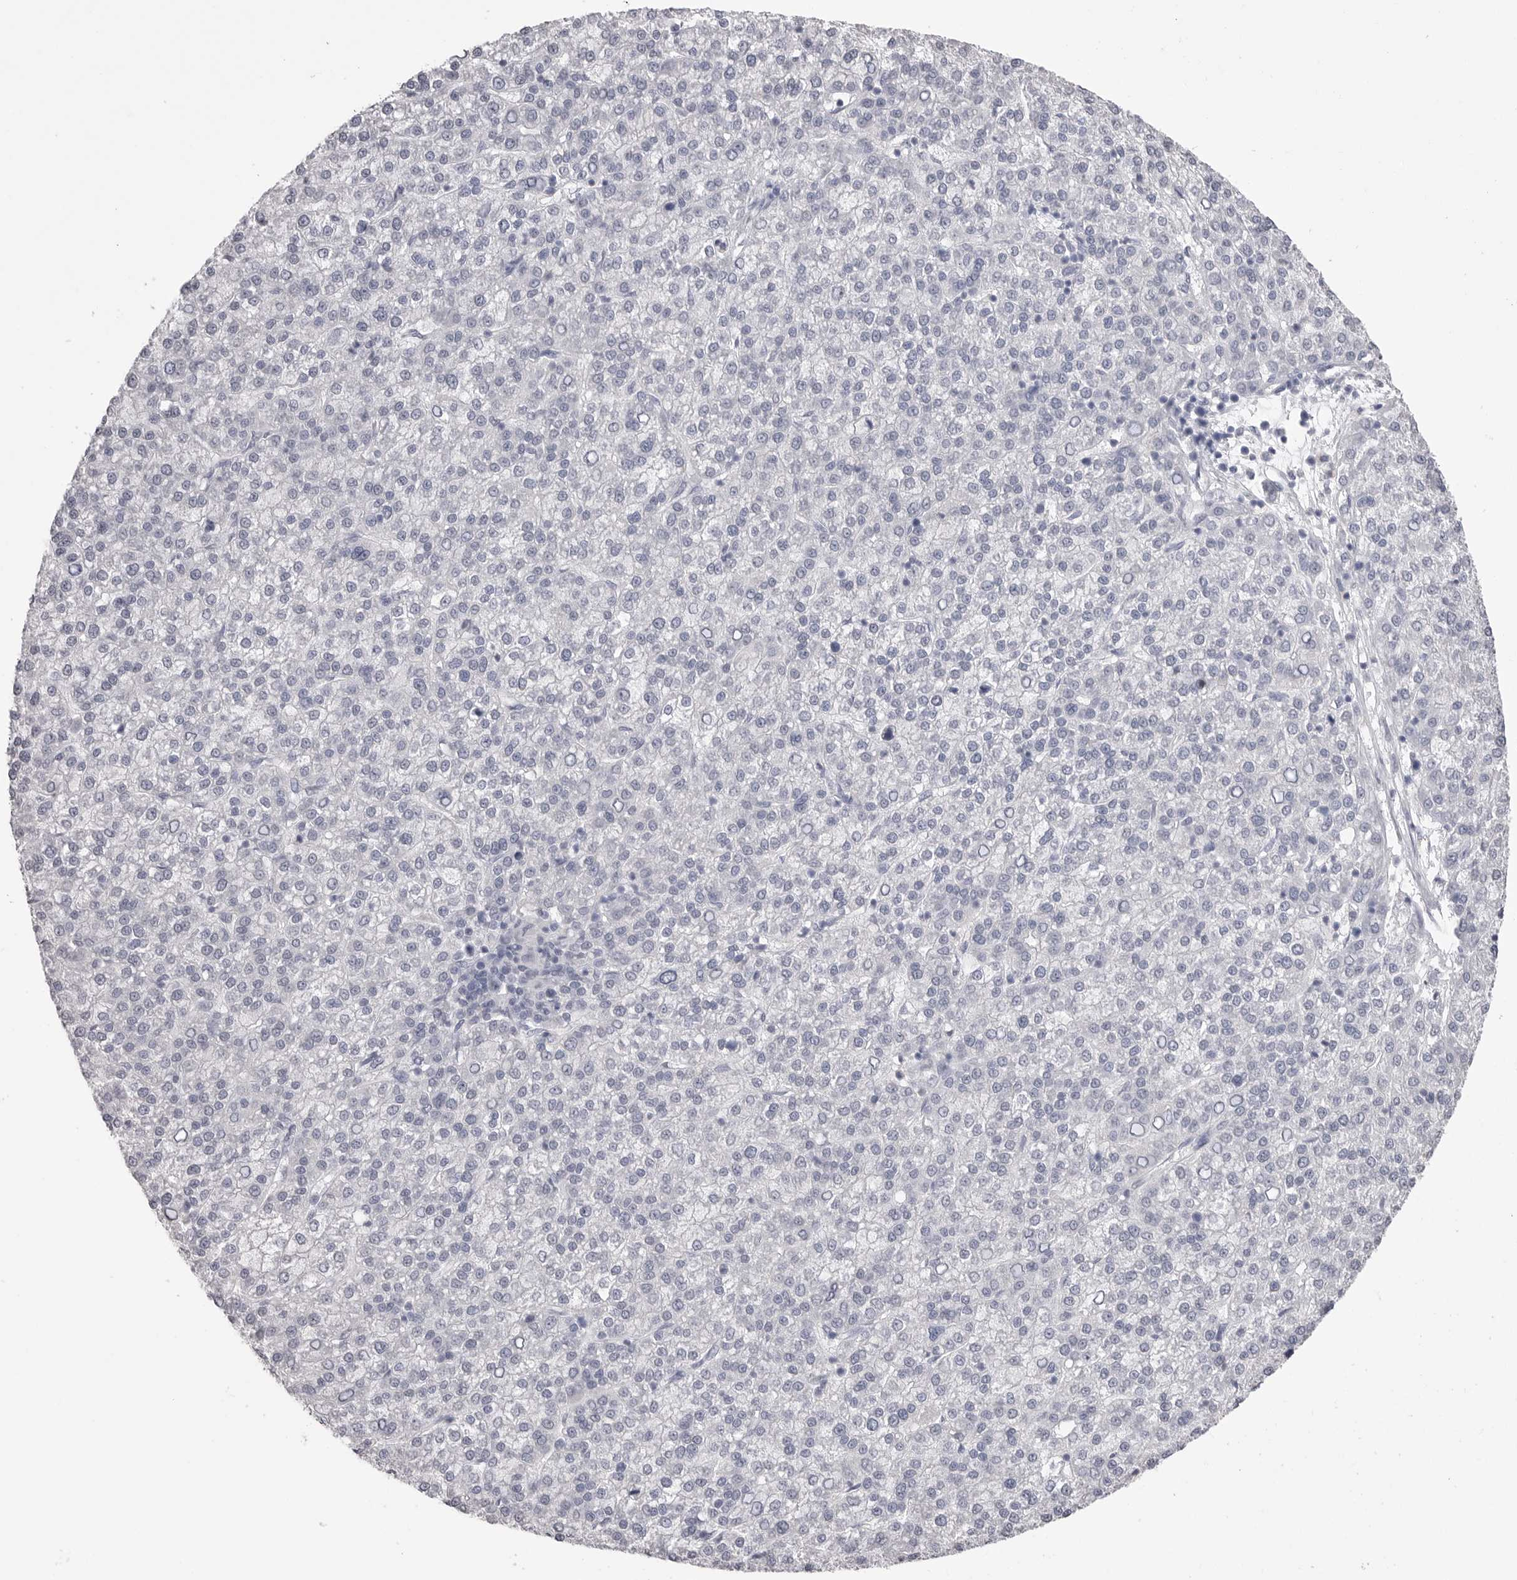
{"staining": {"intensity": "negative", "quantity": "none", "location": "none"}, "tissue": "liver cancer", "cell_type": "Tumor cells", "image_type": "cancer", "snomed": [{"axis": "morphology", "description": "Carcinoma, Hepatocellular, NOS"}, {"axis": "topography", "description": "Liver"}], "caption": "Tumor cells are negative for brown protein staining in liver hepatocellular carcinoma.", "gene": "ICAM5", "patient": {"sex": "female", "age": 58}}